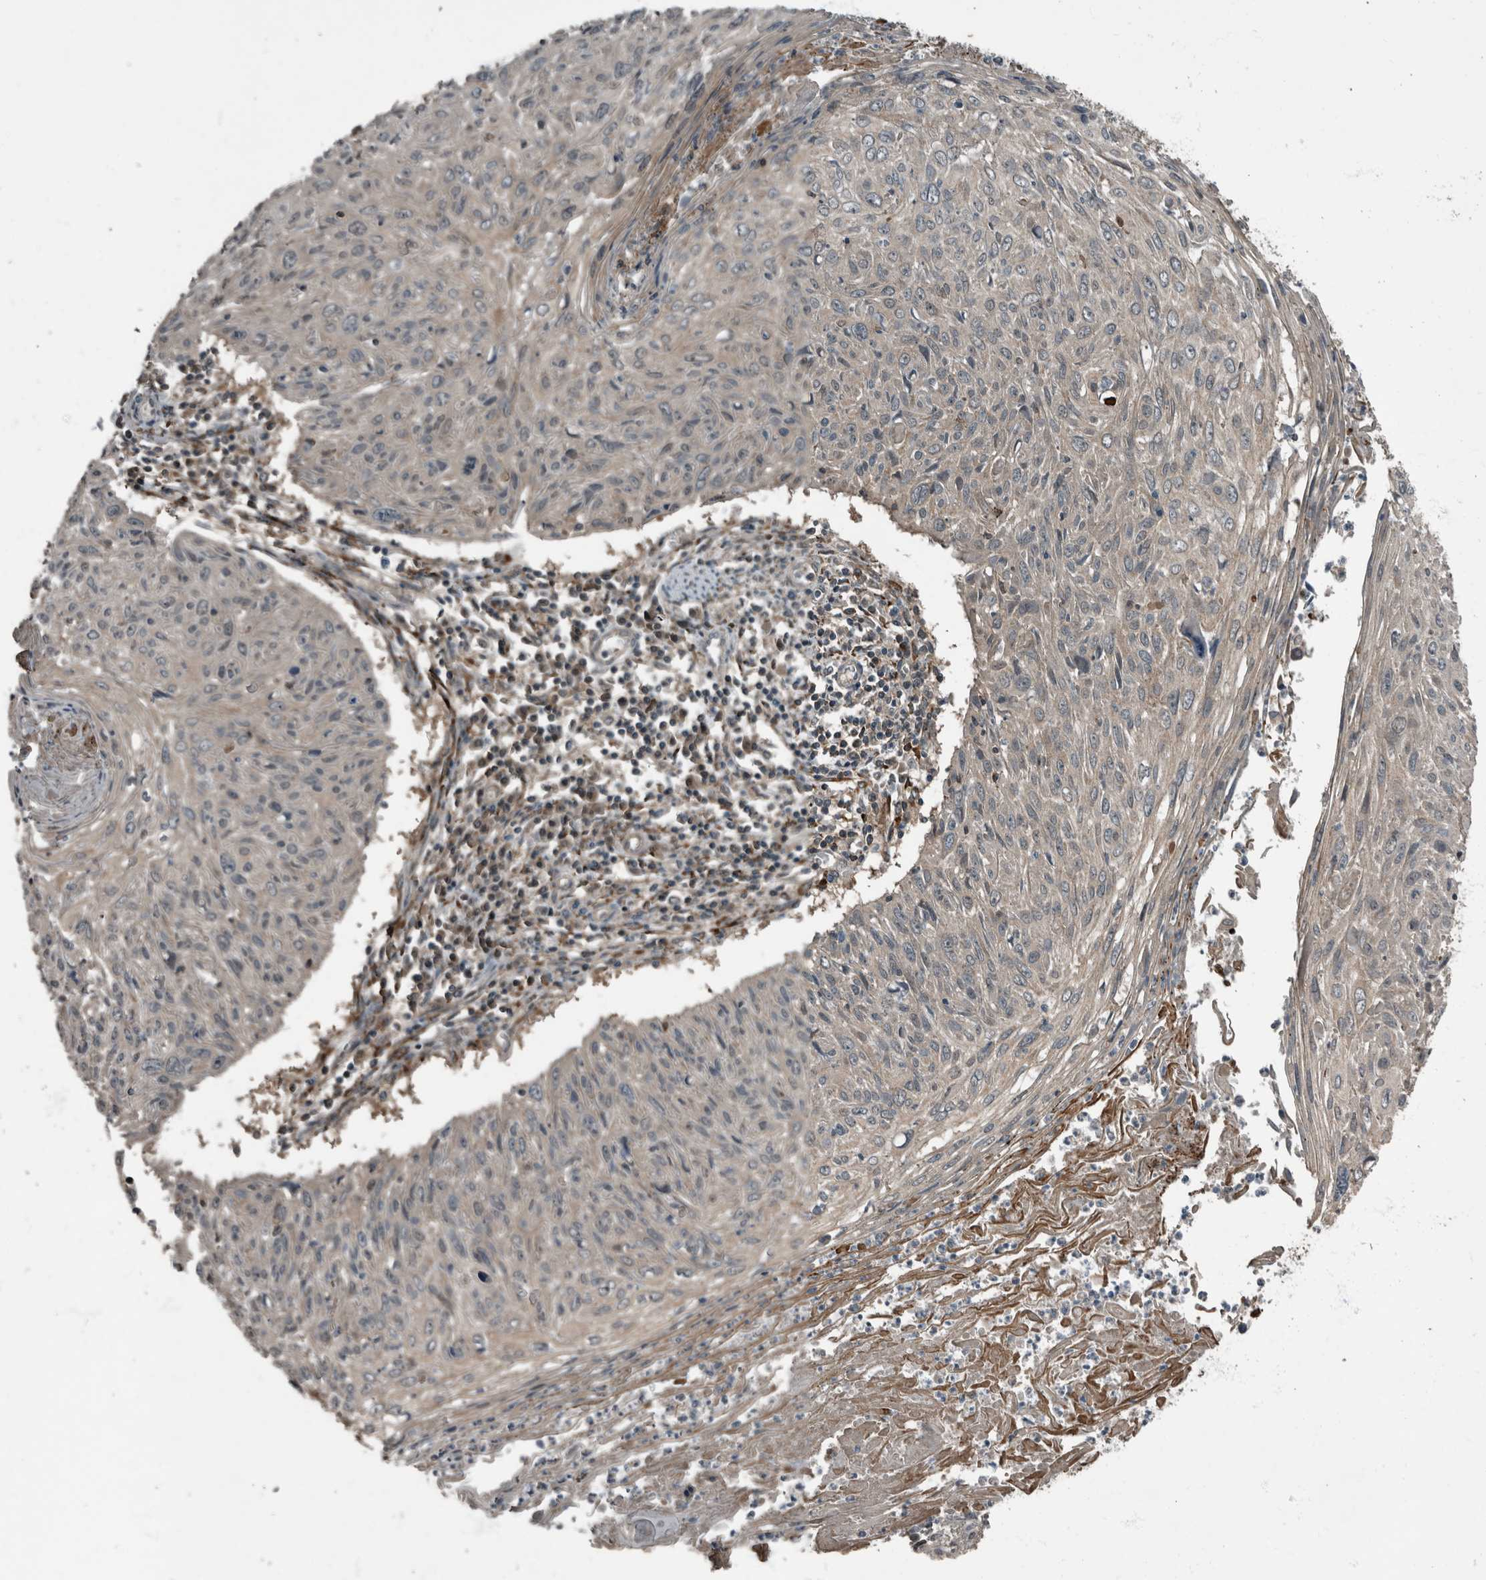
{"staining": {"intensity": "negative", "quantity": "none", "location": "none"}, "tissue": "cervical cancer", "cell_type": "Tumor cells", "image_type": "cancer", "snomed": [{"axis": "morphology", "description": "Squamous cell carcinoma, NOS"}, {"axis": "topography", "description": "Cervix"}], "caption": "Immunohistochemistry photomicrograph of neoplastic tissue: human cervical squamous cell carcinoma stained with DAB (3,3'-diaminobenzidine) demonstrates no significant protein staining in tumor cells. The staining was performed using DAB (3,3'-diaminobenzidine) to visualize the protein expression in brown, while the nuclei were stained in blue with hematoxylin (Magnification: 20x).", "gene": "RABGGTB", "patient": {"sex": "female", "age": 51}}